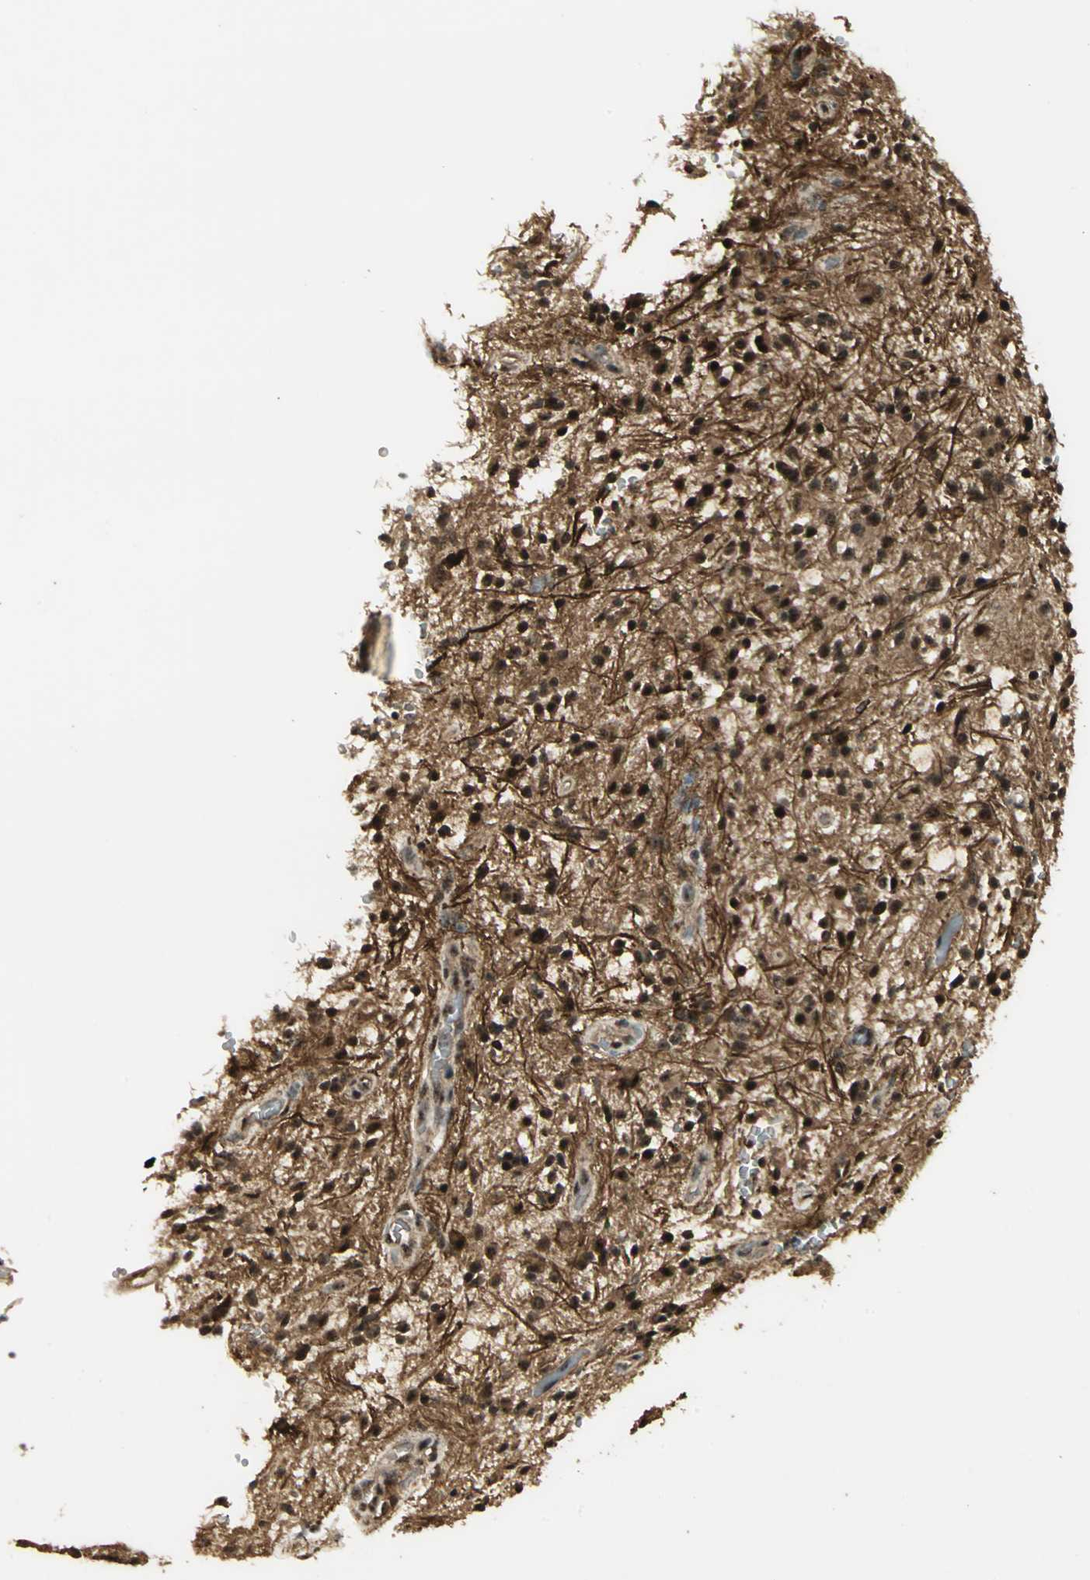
{"staining": {"intensity": "strong", "quantity": ">75%", "location": "cytoplasmic/membranous"}, "tissue": "glioma", "cell_type": "Tumor cells", "image_type": "cancer", "snomed": [{"axis": "morphology", "description": "Glioma, malignant, NOS"}, {"axis": "topography", "description": "Cerebellum"}], "caption": "An immunohistochemistry (IHC) photomicrograph of neoplastic tissue is shown. Protein staining in brown highlights strong cytoplasmic/membranous positivity in glioma within tumor cells.", "gene": "UCHL5", "patient": {"sex": "female", "age": 10}}